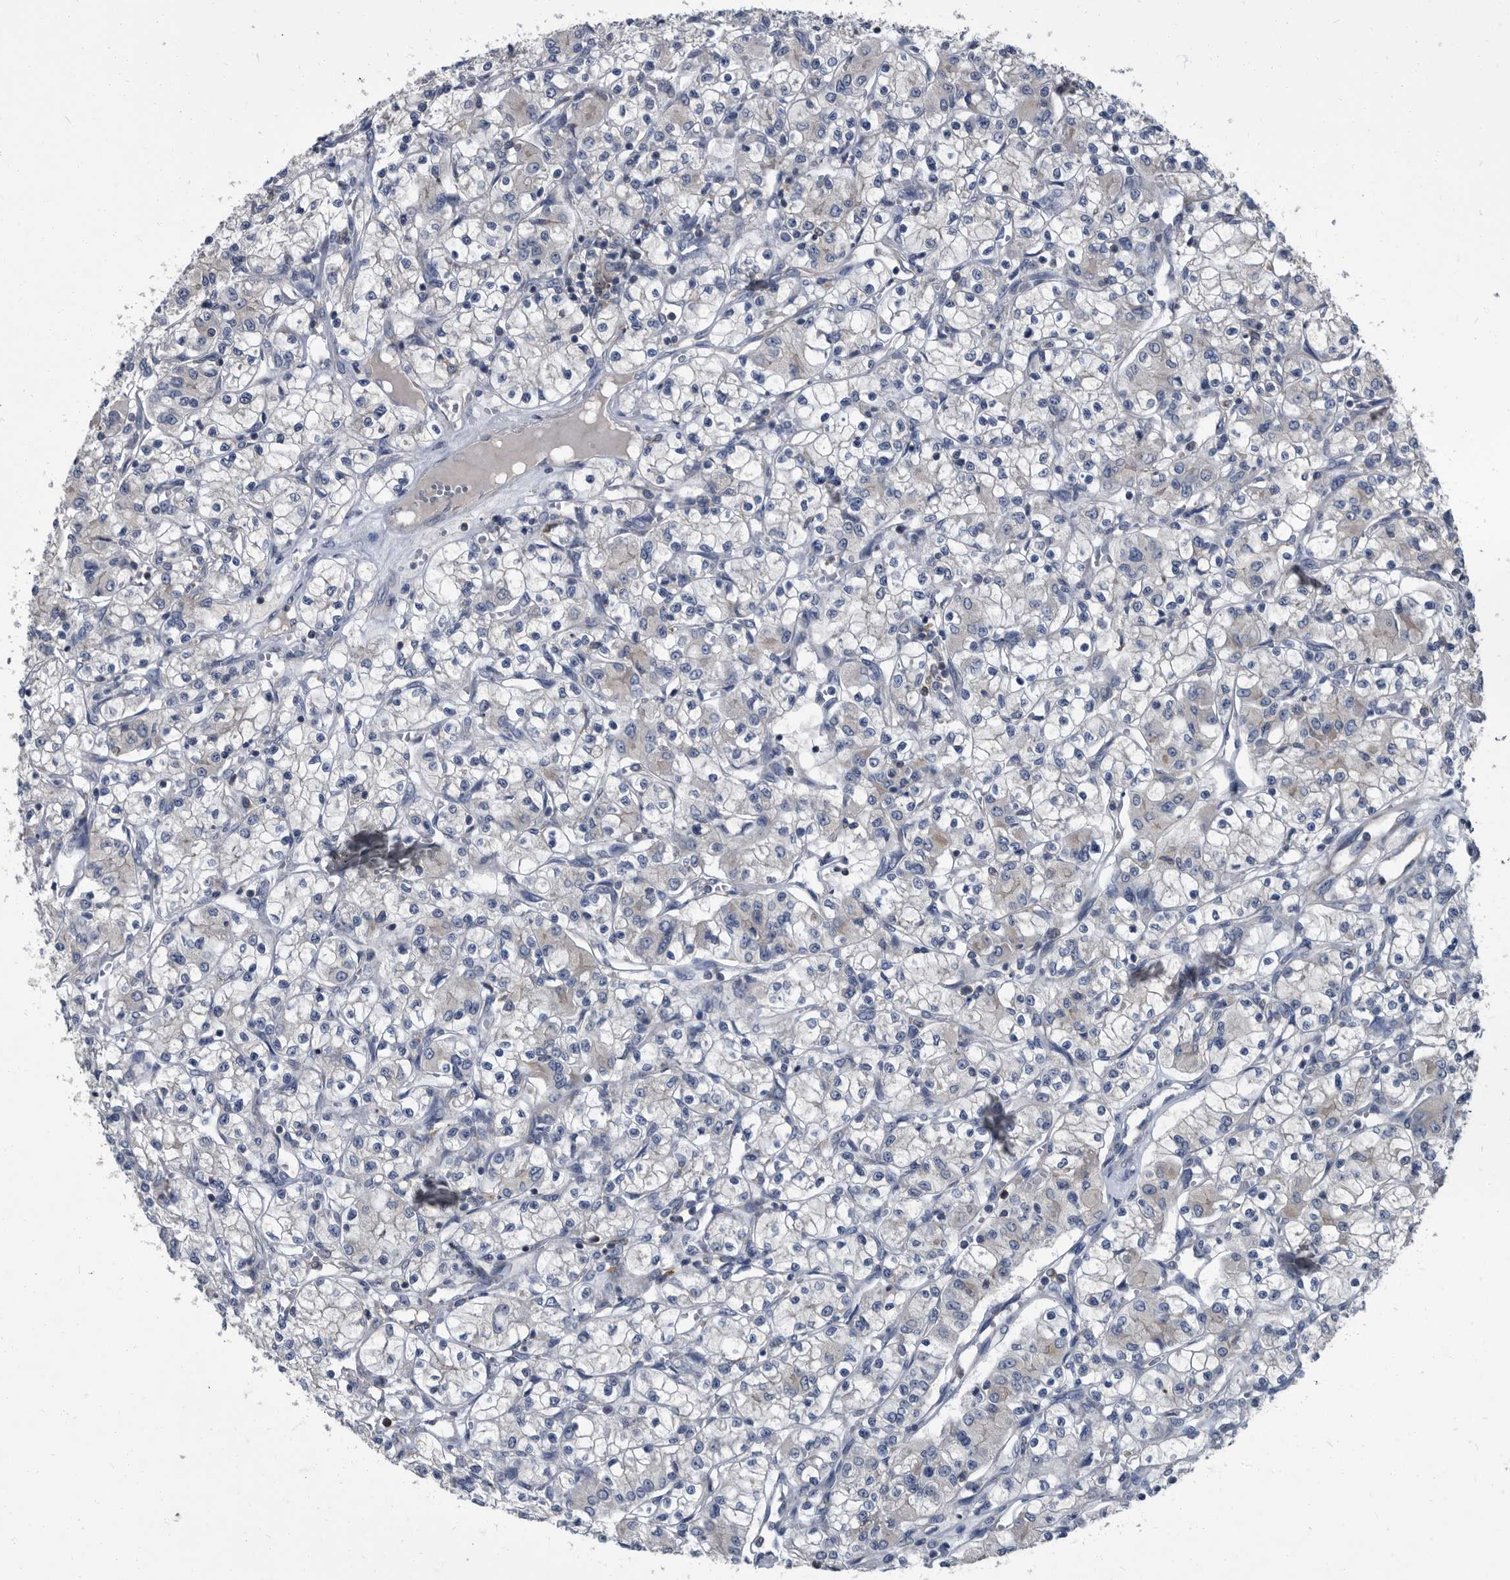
{"staining": {"intensity": "negative", "quantity": "none", "location": "none"}, "tissue": "renal cancer", "cell_type": "Tumor cells", "image_type": "cancer", "snomed": [{"axis": "morphology", "description": "Adenocarcinoma, NOS"}, {"axis": "topography", "description": "Kidney"}], "caption": "Immunohistochemistry (IHC) of human renal adenocarcinoma displays no staining in tumor cells. The staining is performed using DAB (3,3'-diaminobenzidine) brown chromogen with nuclei counter-stained in using hematoxylin.", "gene": "CDV3", "patient": {"sex": "female", "age": 59}}